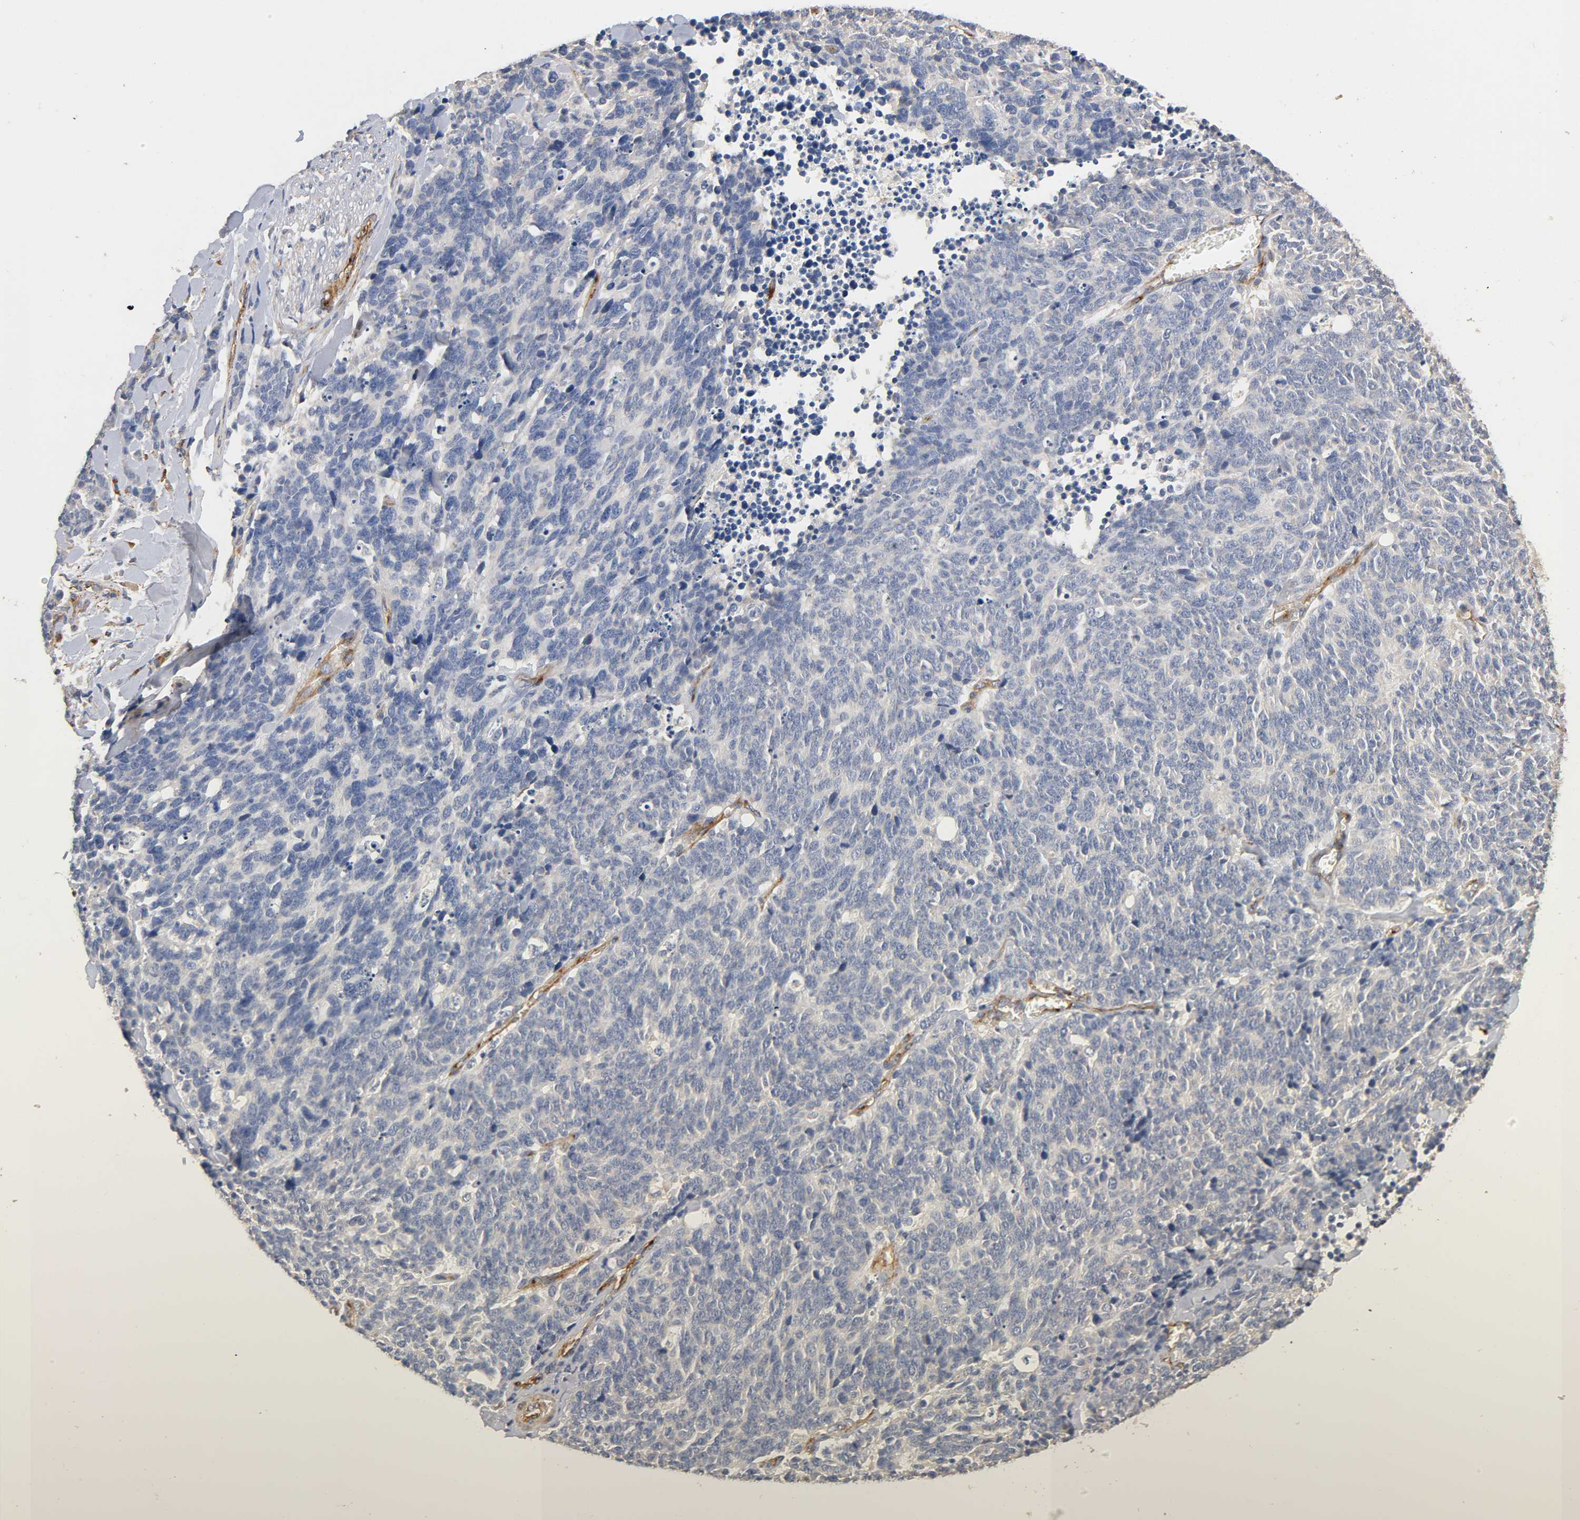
{"staining": {"intensity": "negative", "quantity": "none", "location": "none"}, "tissue": "lung cancer", "cell_type": "Tumor cells", "image_type": "cancer", "snomed": [{"axis": "morphology", "description": "Neoplasm, malignant, NOS"}, {"axis": "topography", "description": "Lung"}], "caption": "Protein analysis of lung cancer displays no significant expression in tumor cells.", "gene": "IFITM3", "patient": {"sex": "female", "age": 58}}